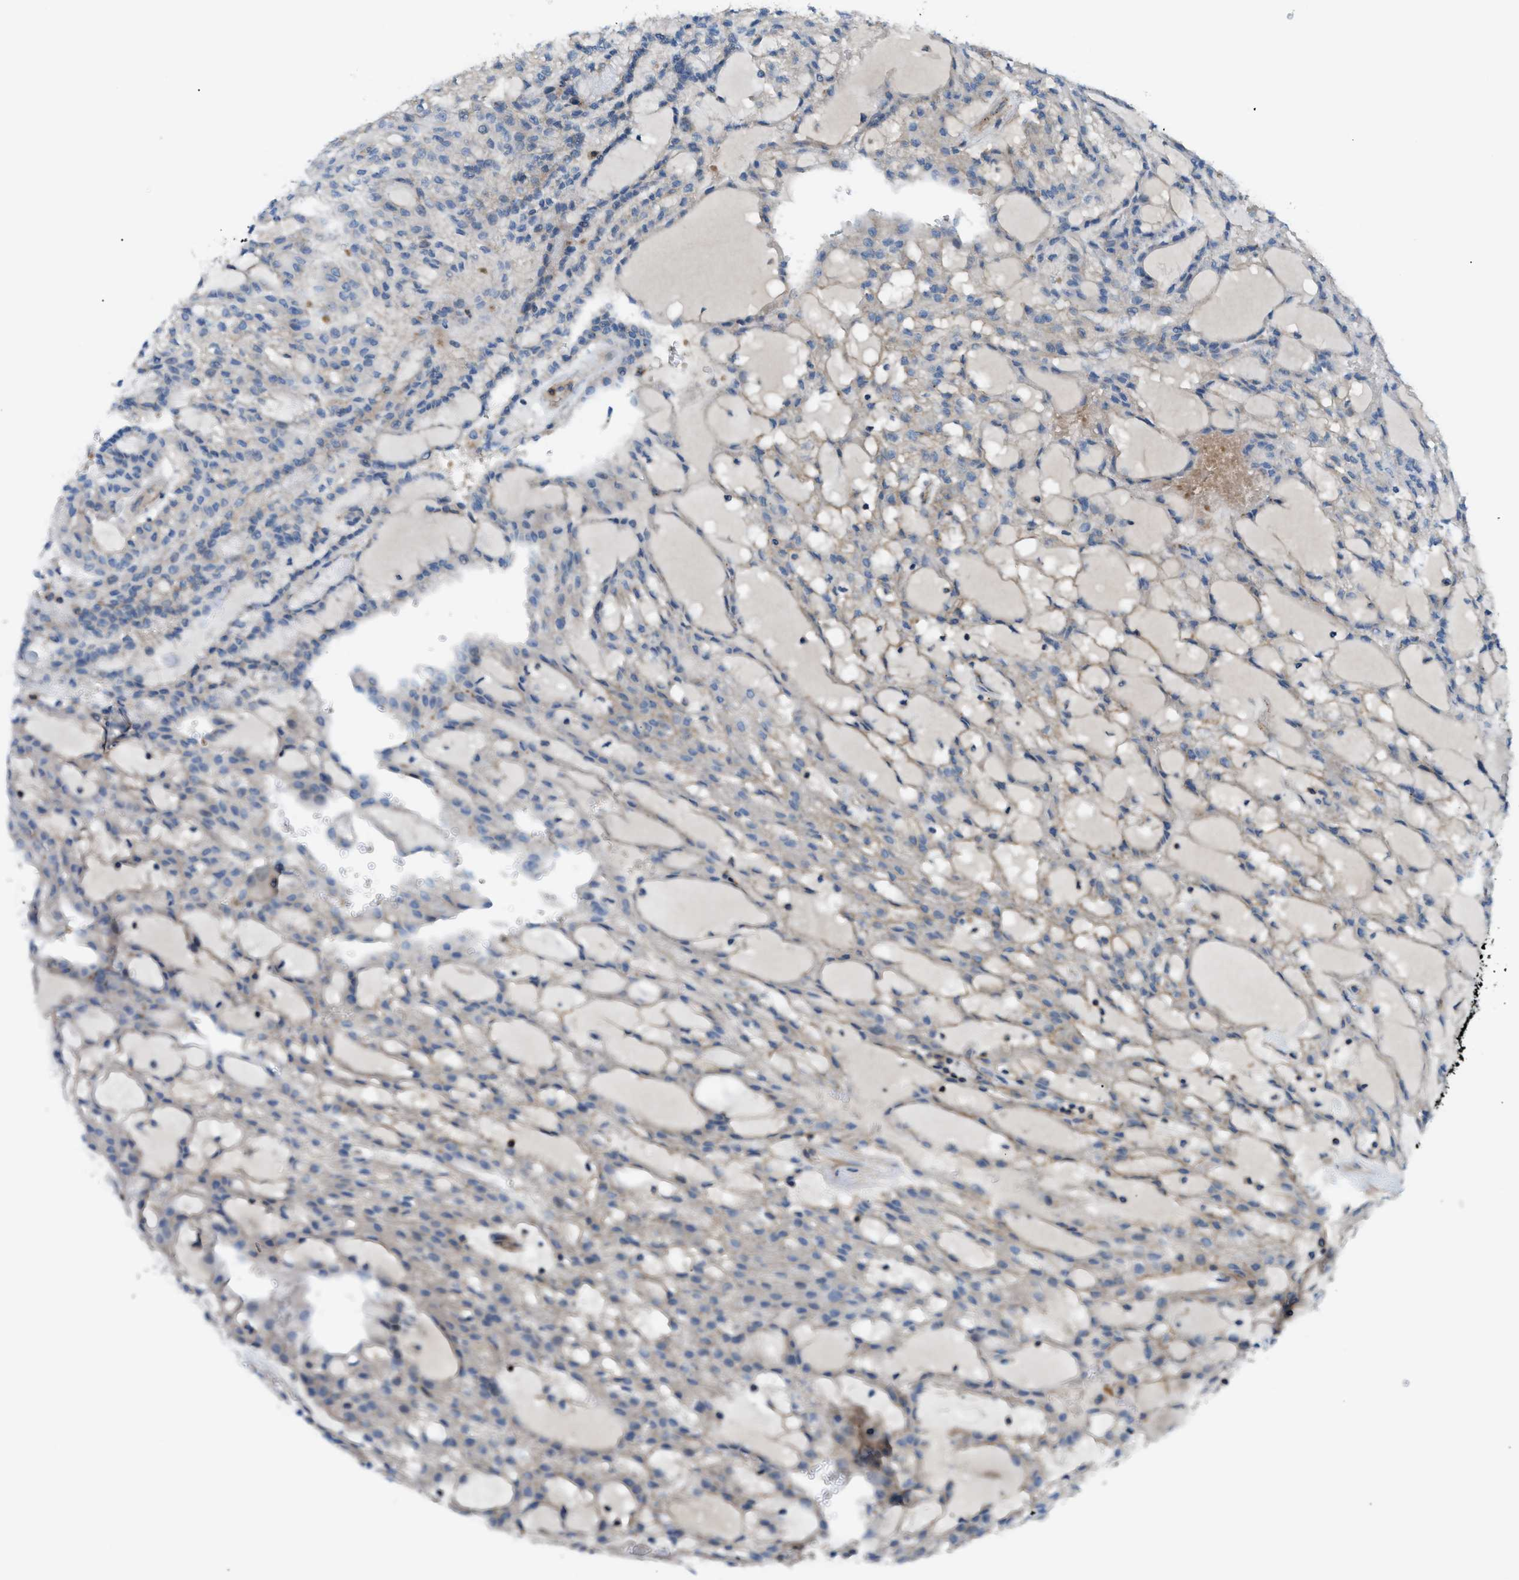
{"staining": {"intensity": "negative", "quantity": "none", "location": "none"}, "tissue": "renal cancer", "cell_type": "Tumor cells", "image_type": "cancer", "snomed": [{"axis": "morphology", "description": "Adenocarcinoma, NOS"}, {"axis": "topography", "description": "Kidney"}], "caption": "The image shows no significant positivity in tumor cells of renal cancer. (IHC, brightfield microscopy, high magnification).", "gene": "GRK6", "patient": {"sex": "male", "age": 63}}